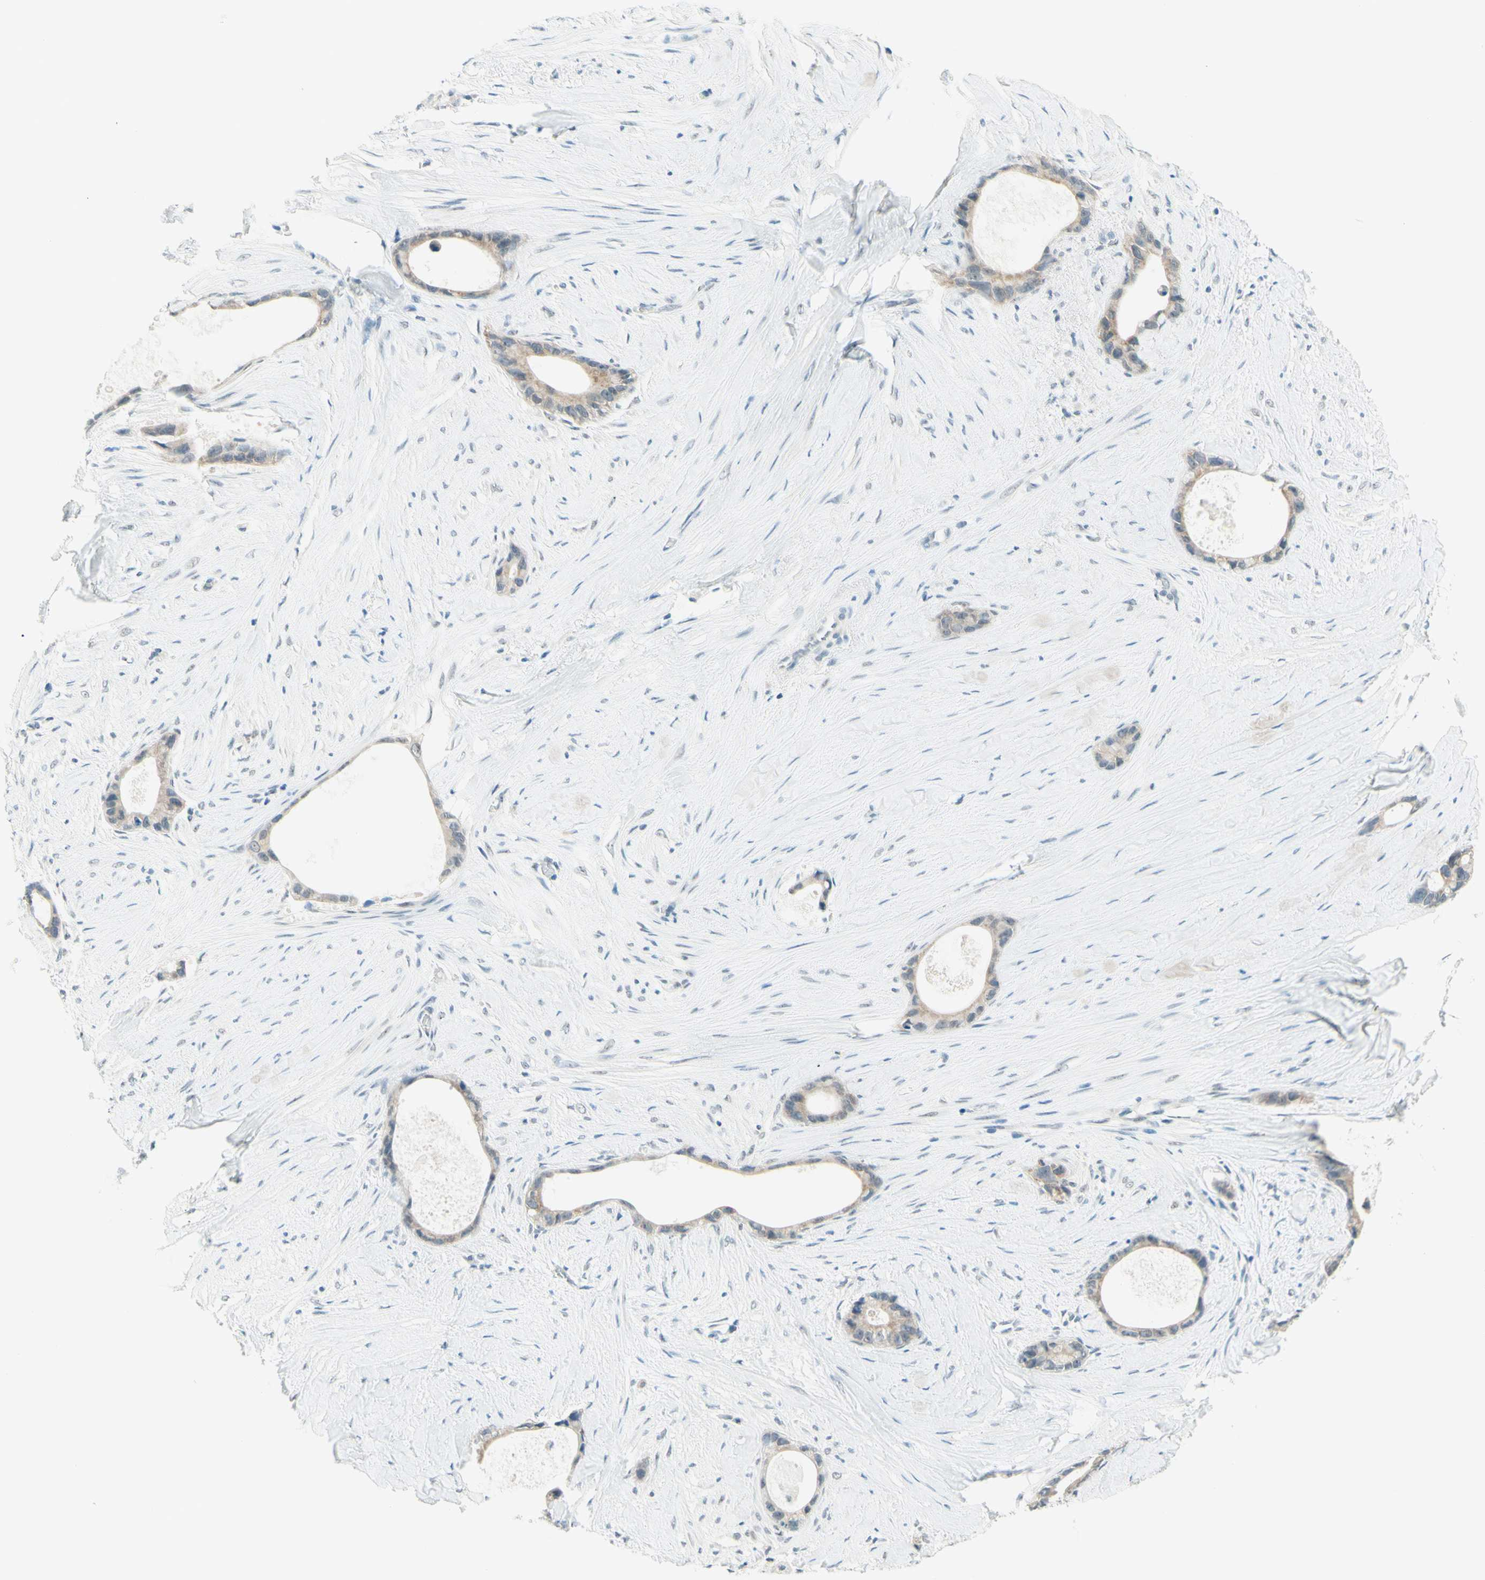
{"staining": {"intensity": "weak", "quantity": "25%-75%", "location": "cytoplasmic/membranous"}, "tissue": "liver cancer", "cell_type": "Tumor cells", "image_type": "cancer", "snomed": [{"axis": "morphology", "description": "Cholangiocarcinoma"}, {"axis": "topography", "description": "Liver"}], "caption": "The histopathology image reveals immunohistochemical staining of liver cholangiocarcinoma. There is weak cytoplasmic/membranous expression is present in about 25%-75% of tumor cells.", "gene": "JPH1", "patient": {"sex": "female", "age": 55}}